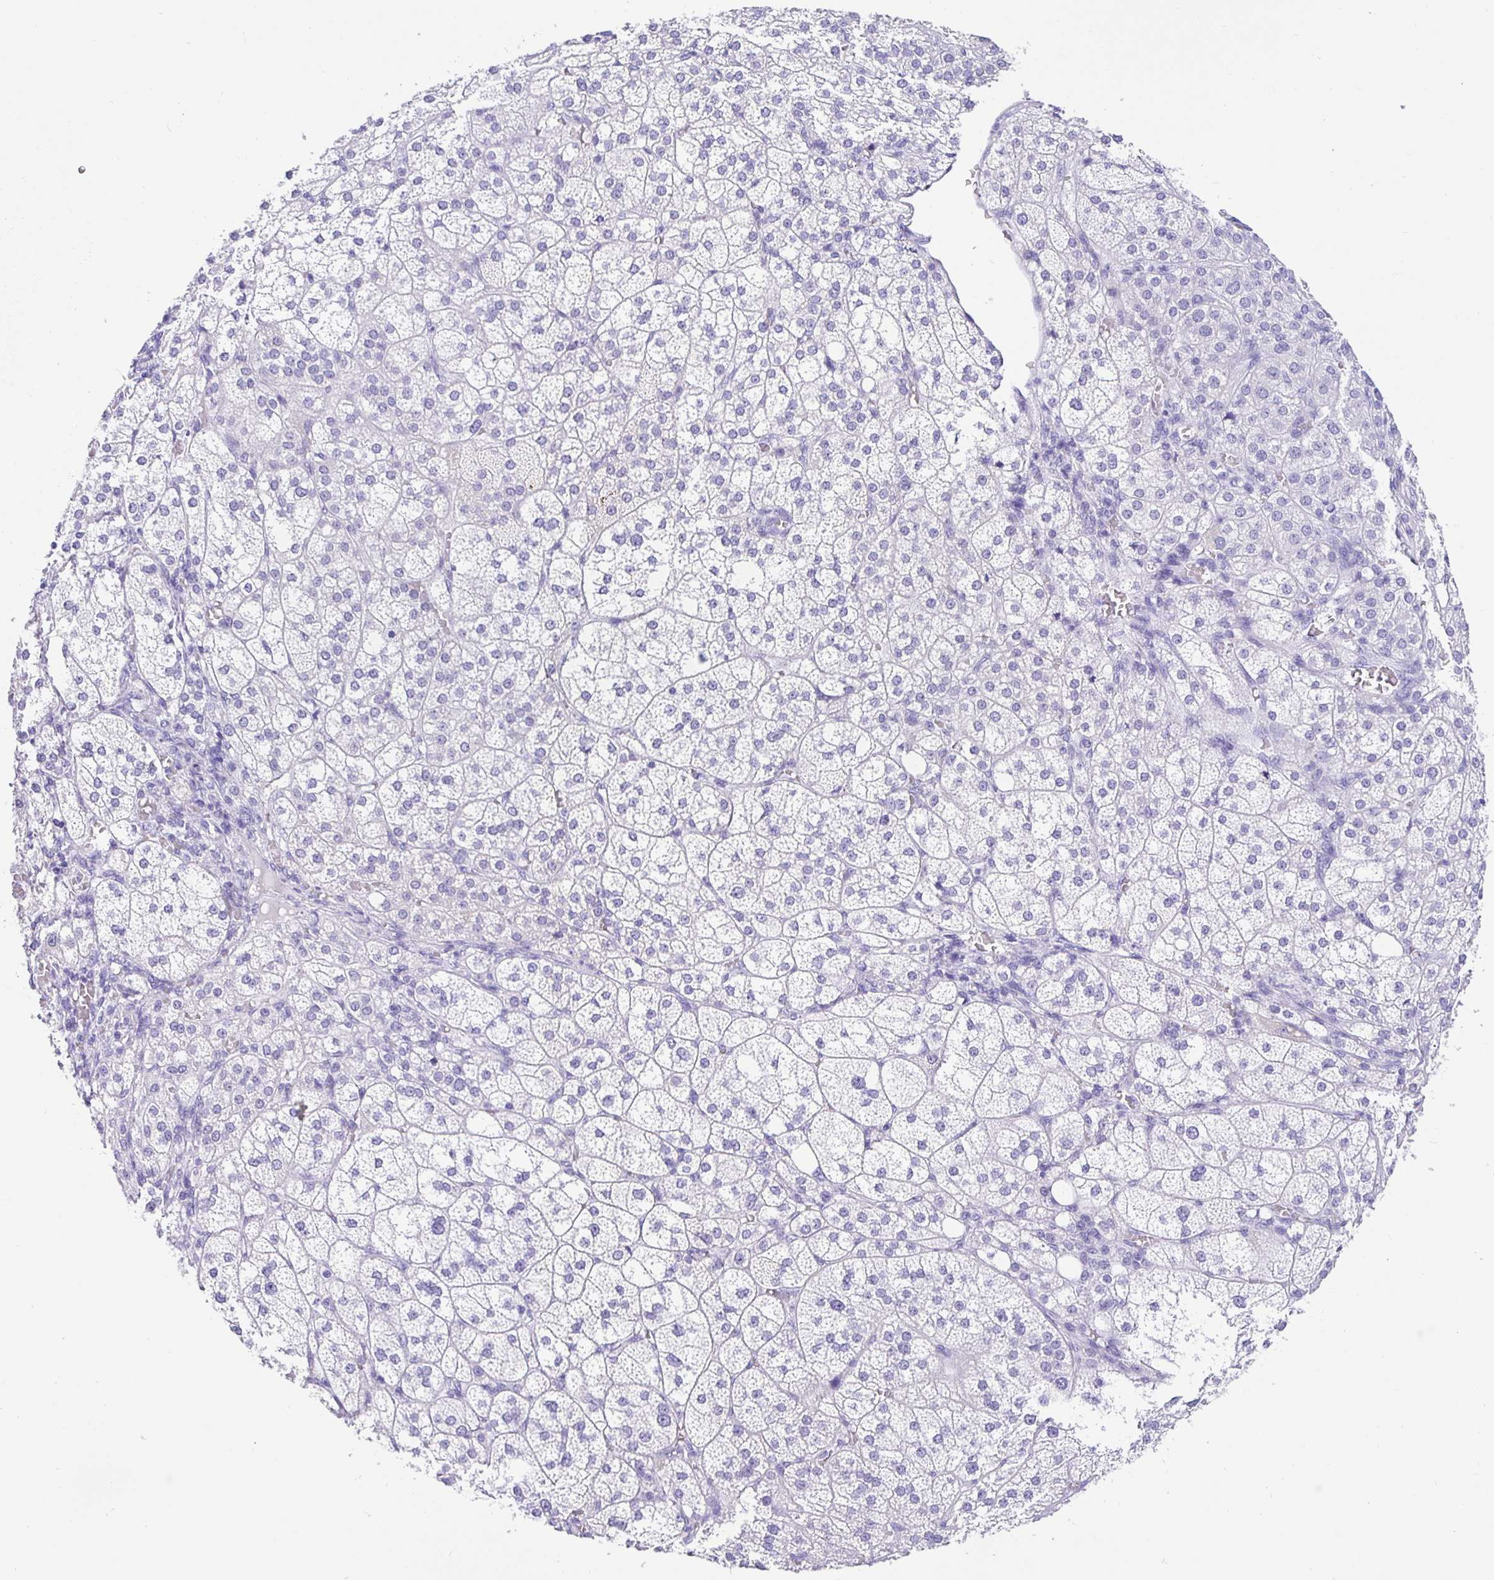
{"staining": {"intensity": "negative", "quantity": "none", "location": "none"}, "tissue": "adrenal gland", "cell_type": "Glandular cells", "image_type": "normal", "snomed": [{"axis": "morphology", "description": "Normal tissue, NOS"}, {"axis": "topography", "description": "Adrenal gland"}], "caption": "Histopathology image shows no significant protein expression in glandular cells of benign adrenal gland. (DAB (3,3'-diaminobenzidine) immunohistochemistry, high magnification).", "gene": "PRAMEF18", "patient": {"sex": "female", "age": 60}}